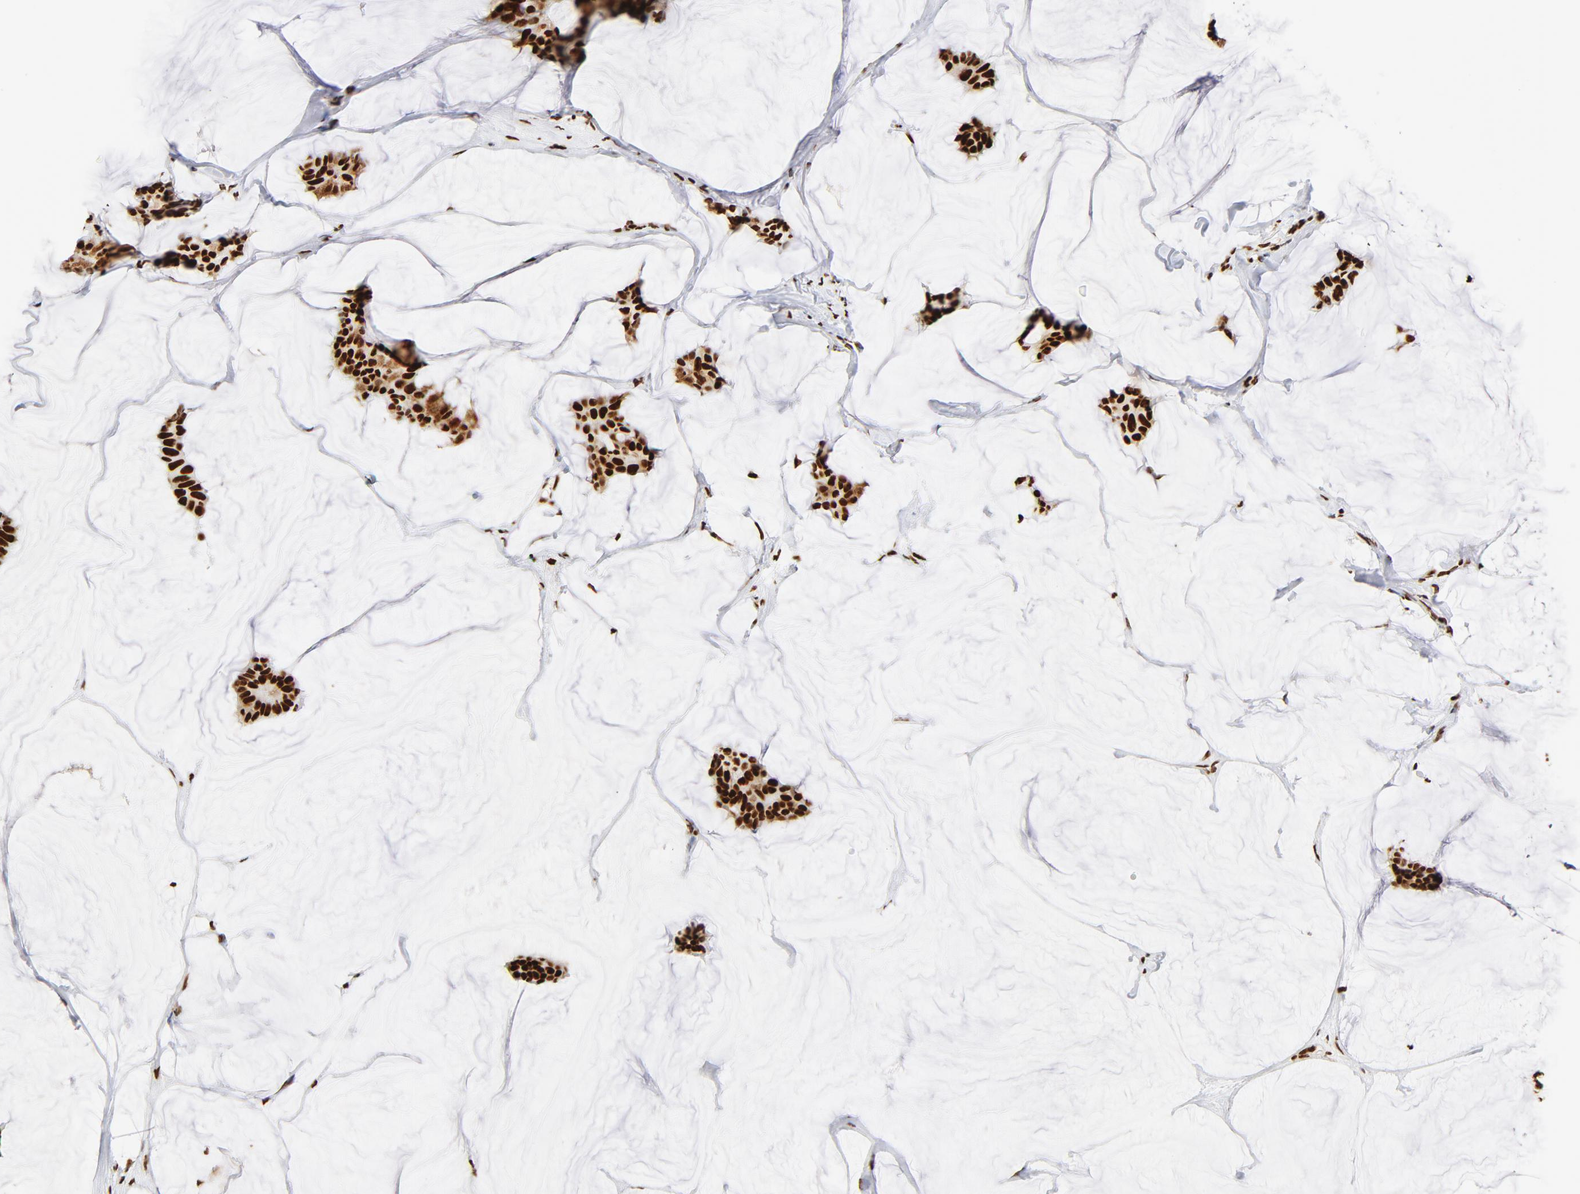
{"staining": {"intensity": "strong", "quantity": ">75%", "location": "nuclear"}, "tissue": "breast cancer", "cell_type": "Tumor cells", "image_type": "cancer", "snomed": [{"axis": "morphology", "description": "Duct carcinoma"}, {"axis": "topography", "description": "Breast"}], "caption": "Brown immunohistochemical staining in human breast cancer shows strong nuclear expression in about >75% of tumor cells.", "gene": "XRCC6", "patient": {"sex": "female", "age": 93}}